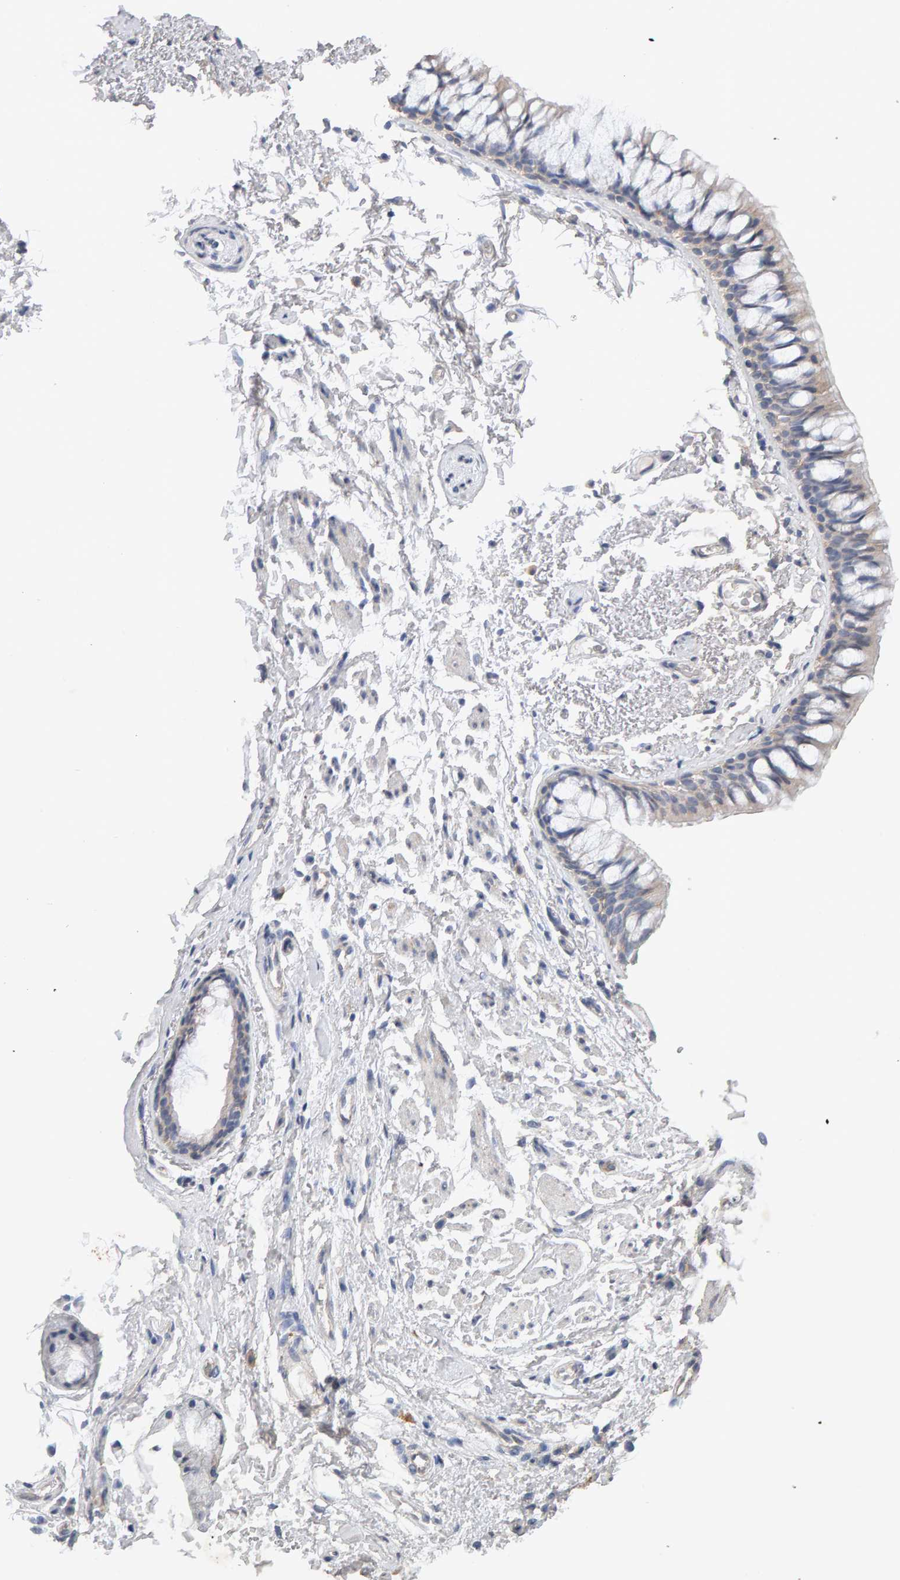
{"staining": {"intensity": "negative", "quantity": "none", "location": "none"}, "tissue": "adipose tissue", "cell_type": "Adipocytes", "image_type": "normal", "snomed": [{"axis": "morphology", "description": "Normal tissue, NOS"}, {"axis": "topography", "description": "Cartilage tissue"}, {"axis": "topography", "description": "Bronchus"}], "caption": "The histopathology image reveals no significant positivity in adipocytes of adipose tissue.", "gene": "PTPRM", "patient": {"sex": "female", "age": 73}}